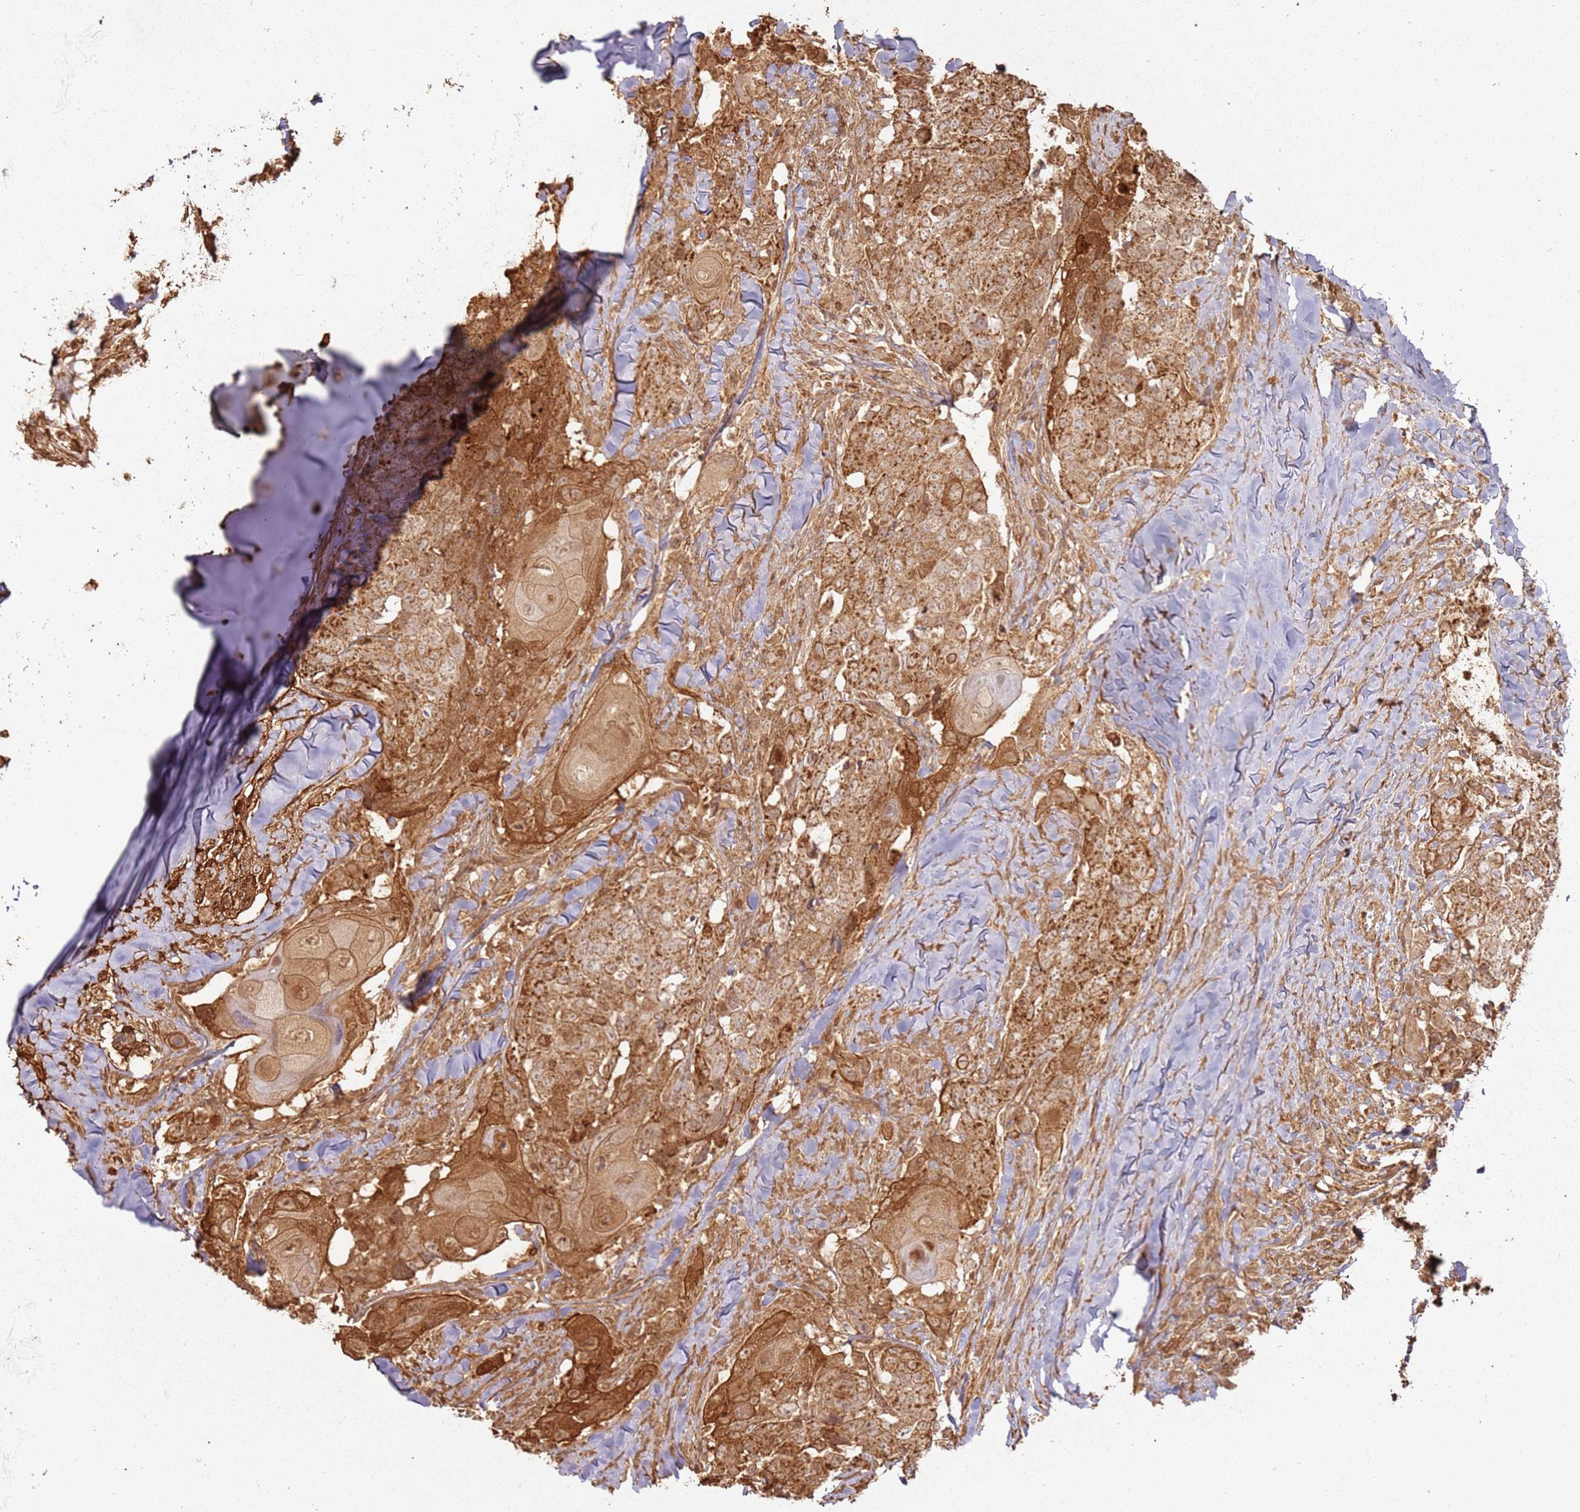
{"staining": {"intensity": "strong", "quantity": ">75%", "location": "cytoplasmic/membranous"}, "tissue": "head and neck cancer", "cell_type": "Tumor cells", "image_type": "cancer", "snomed": [{"axis": "morphology", "description": "Normal tissue, NOS"}, {"axis": "morphology", "description": "Squamous cell carcinoma, NOS"}, {"axis": "topography", "description": "Skeletal muscle"}, {"axis": "topography", "description": "Vascular tissue"}, {"axis": "topography", "description": "Peripheral nerve tissue"}, {"axis": "topography", "description": "Head-Neck"}], "caption": "This is a photomicrograph of IHC staining of head and neck cancer (squamous cell carcinoma), which shows strong expression in the cytoplasmic/membranous of tumor cells.", "gene": "ZNF776", "patient": {"sex": "male", "age": 66}}